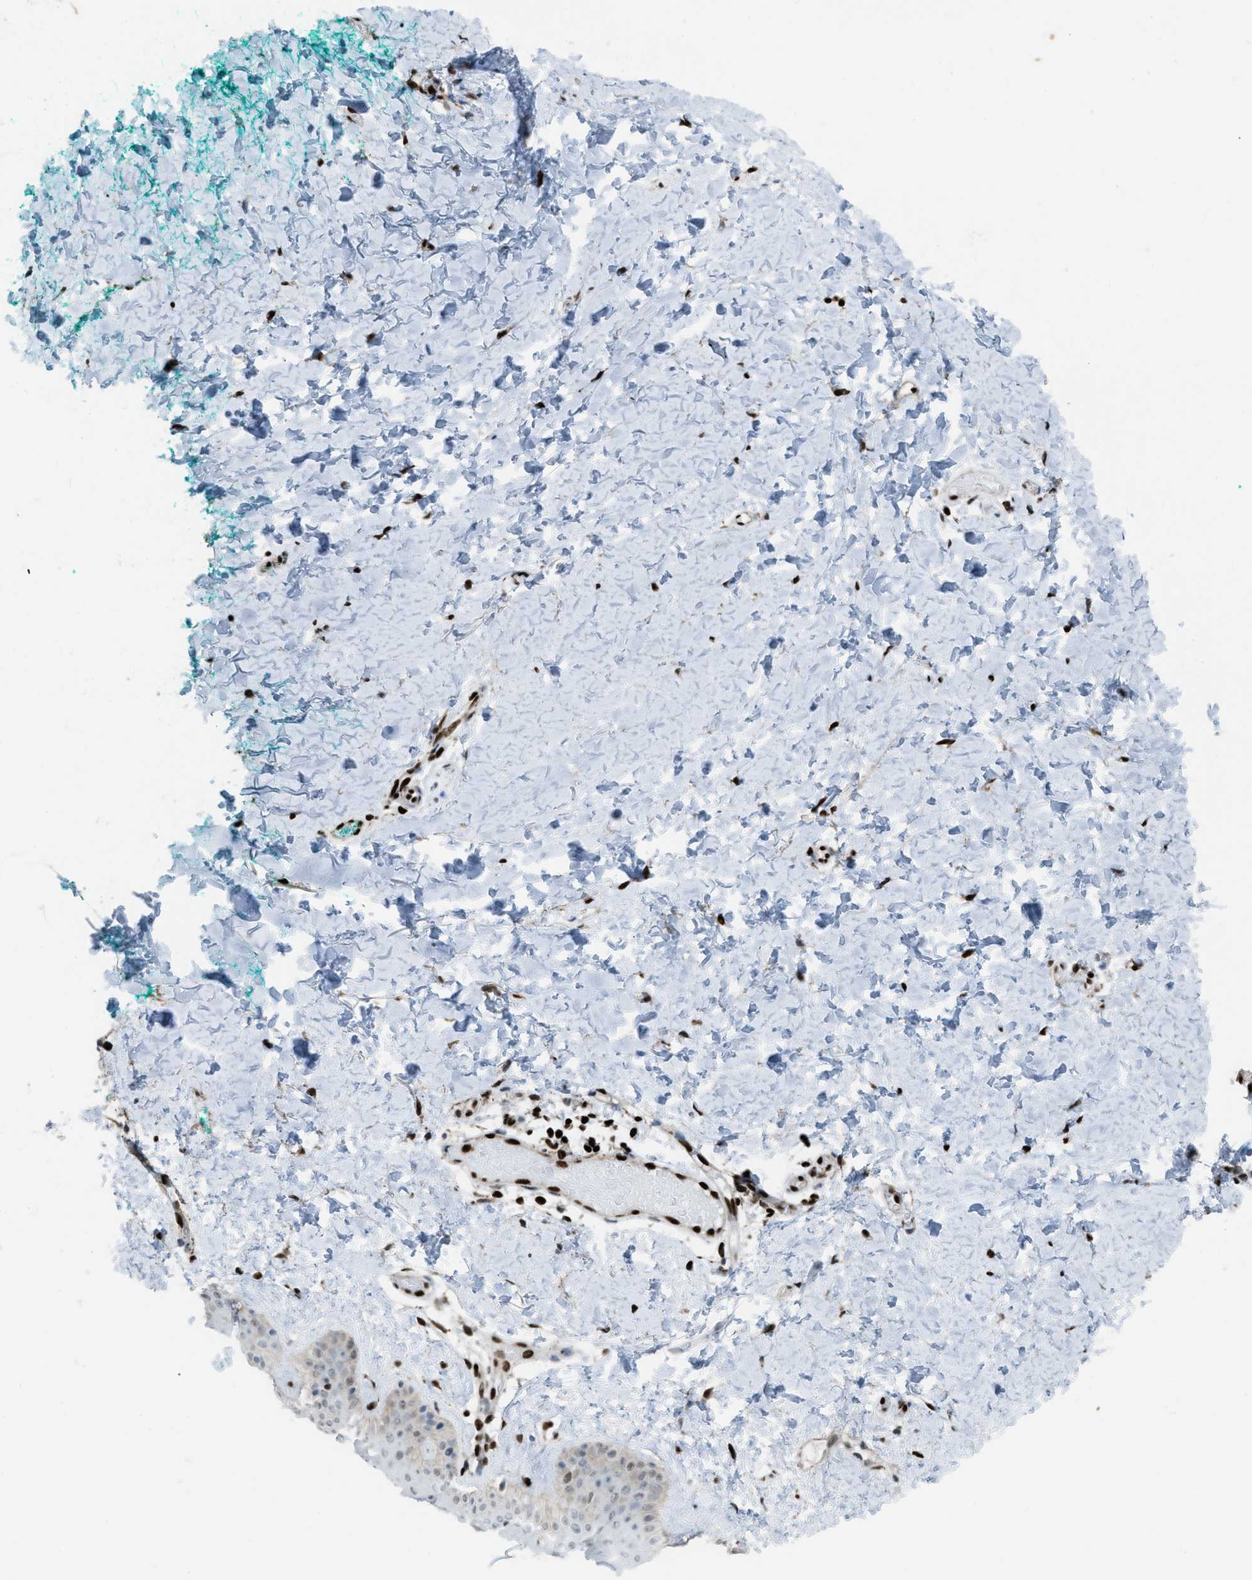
{"staining": {"intensity": "moderate", "quantity": "25%-75%", "location": "nuclear"}, "tissue": "skin", "cell_type": "Fibroblasts", "image_type": "normal", "snomed": [{"axis": "morphology", "description": "Normal tissue, NOS"}, {"axis": "topography", "description": "Skin"}], "caption": "A brown stain shows moderate nuclear staining of a protein in fibroblasts of normal skin. (DAB (3,3'-diaminobenzidine) = brown stain, brightfield microscopy at high magnification).", "gene": "SLFN5", "patient": {"sex": "male", "age": 30}}